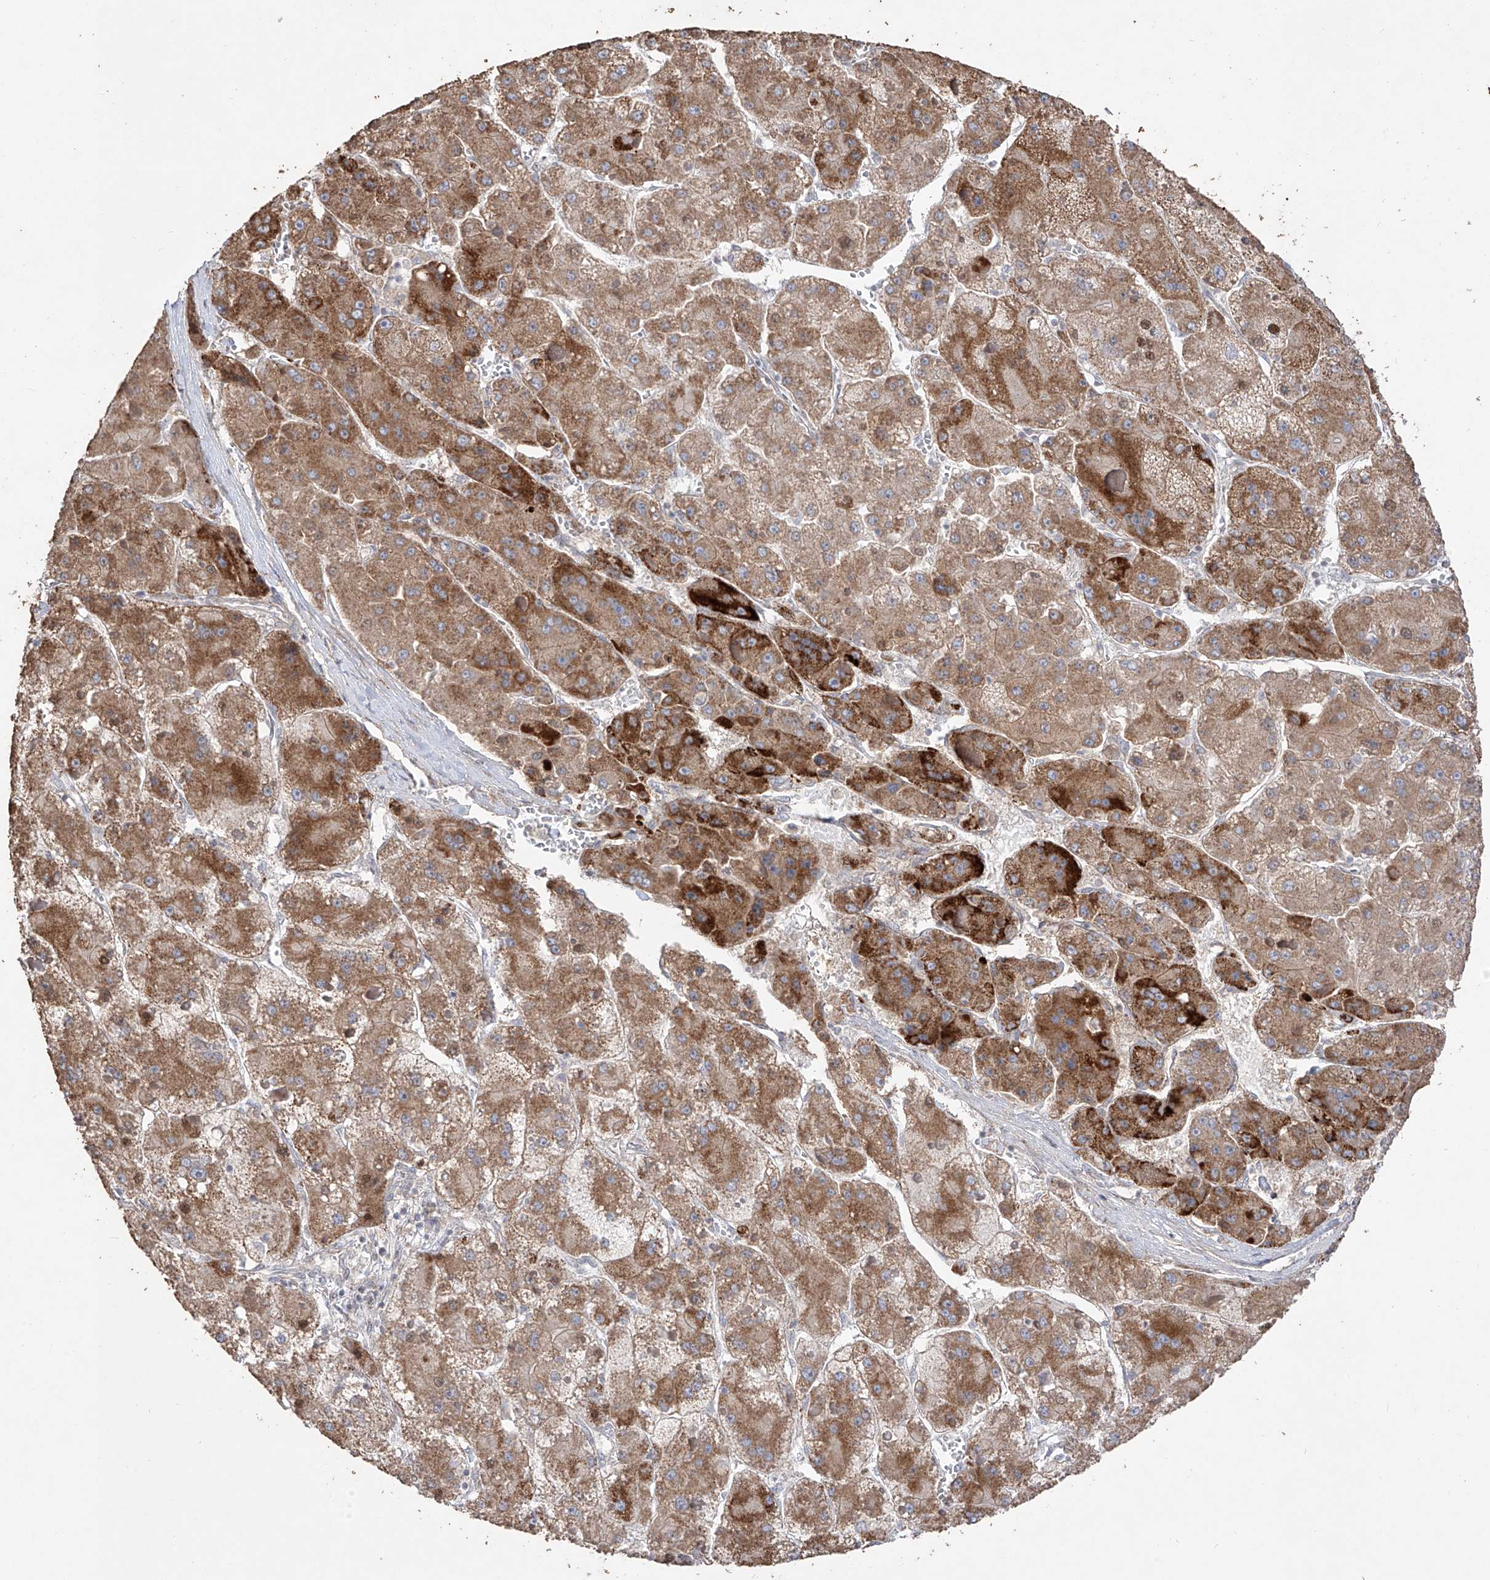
{"staining": {"intensity": "moderate", "quantity": ">75%", "location": "cytoplasmic/membranous"}, "tissue": "liver cancer", "cell_type": "Tumor cells", "image_type": "cancer", "snomed": [{"axis": "morphology", "description": "Carcinoma, Hepatocellular, NOS"}, {"axis": "topography", "description": "Liver"}], "caption": "Immunohistochemical staining of human liver cancer demonstrates medium levels of moderate cytoplasmic/membranous expression in about >75% of tumor cells.", "gene": "YKT6", "patient": {"sex": "female", "age": 73}}